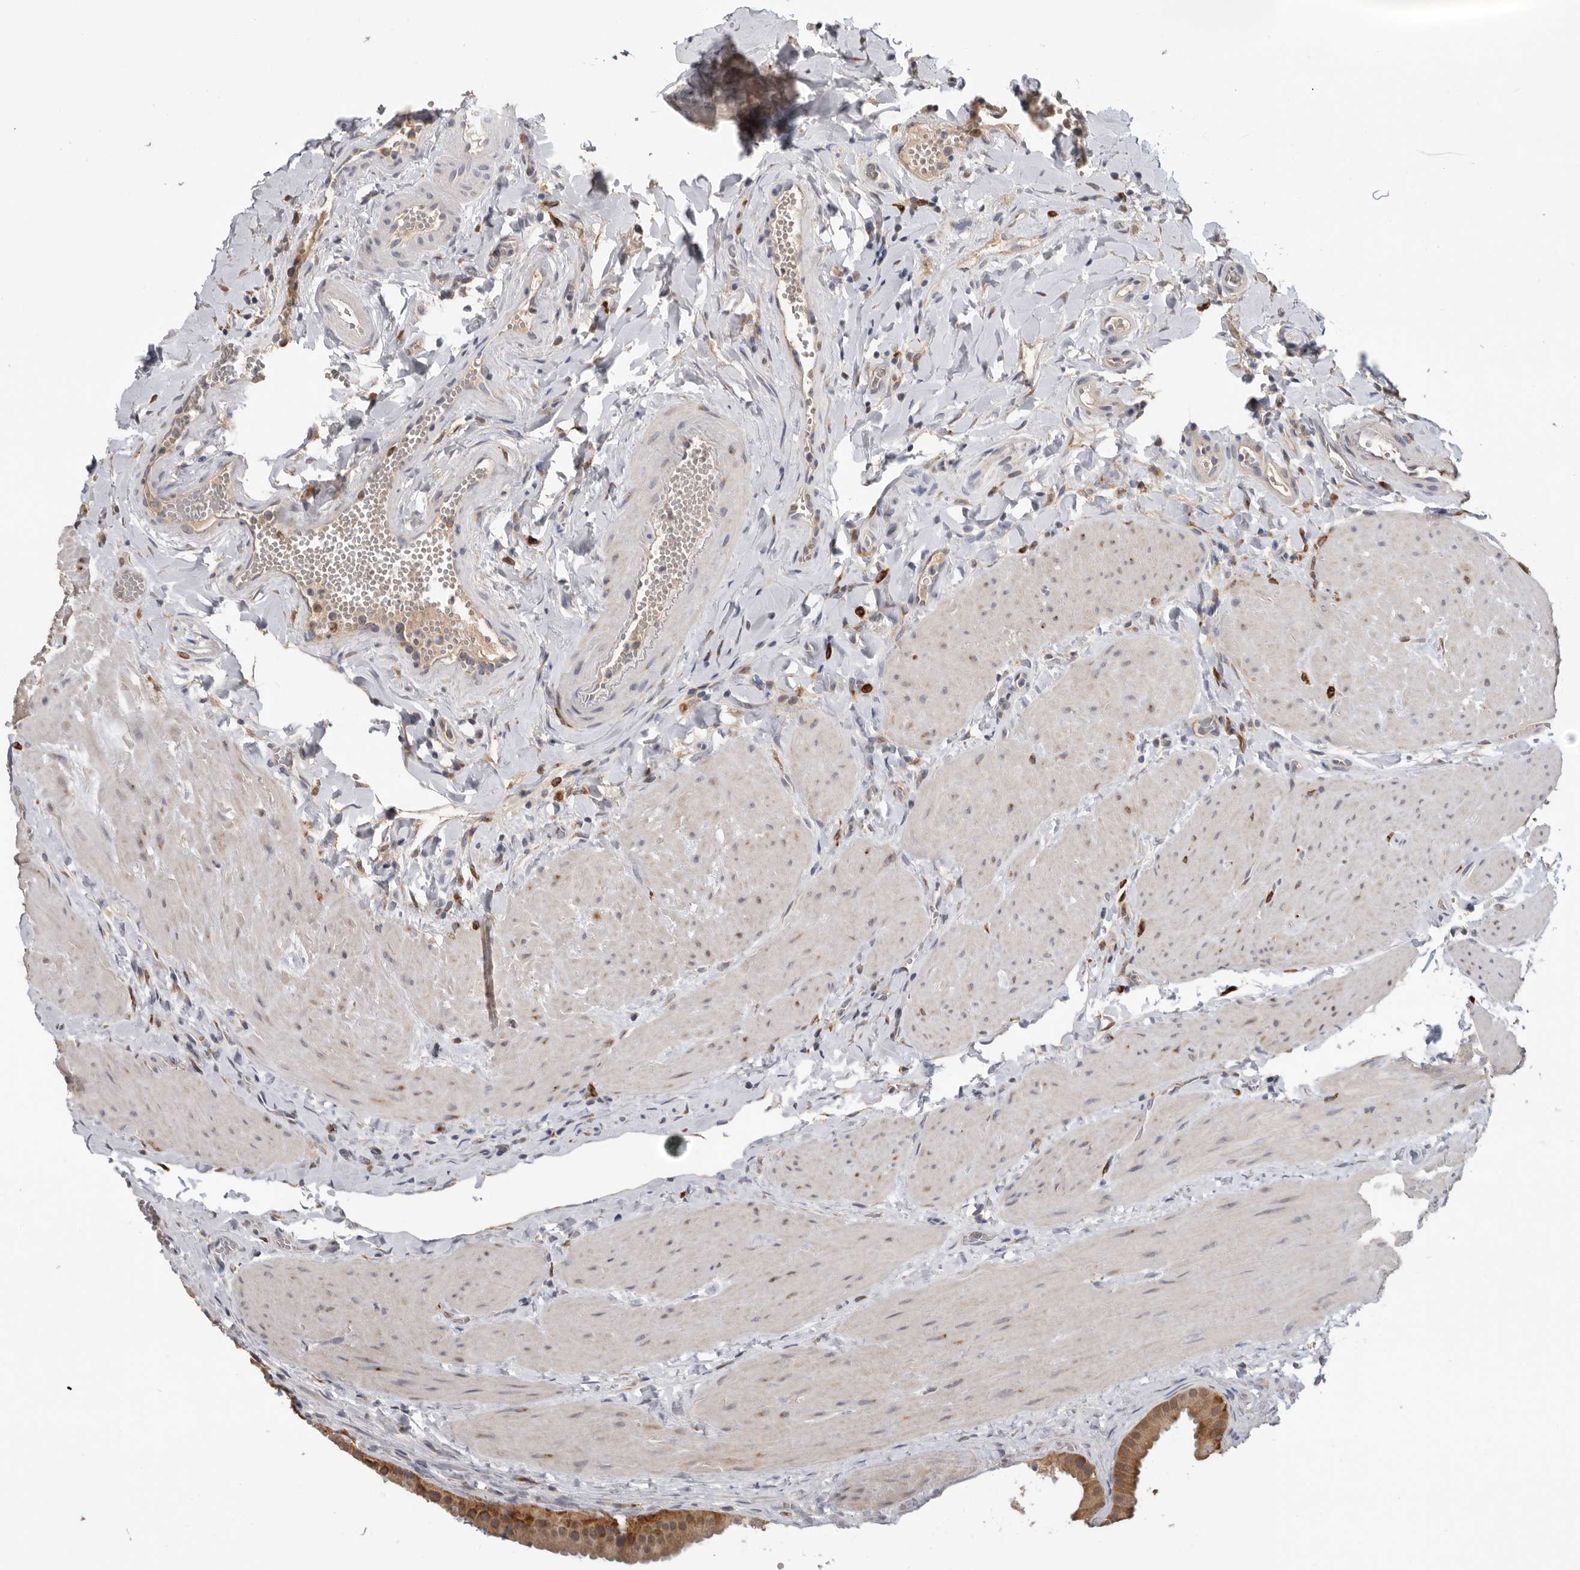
{"staining": {"intensity": "moderate", "quantity": ">75%", "location": "cytoplasmic/membranous"}, "tissue": "gallbladder", "cell_type": "Glandular cells", "image_type": "normal", "snomed": [{"axis": "morphology", "description": "Normal tissue, NOS"}, {"axis": "topography", "description": "Gallbladder"}], "caption": "Immunohistochemical staining of normal gallbladder shows moderate cytoplasmic/membranous protein staining in approximately >75% of glandular cells.", "gene": "TFRC", "patient": {"sex": "male", "age": 55}}